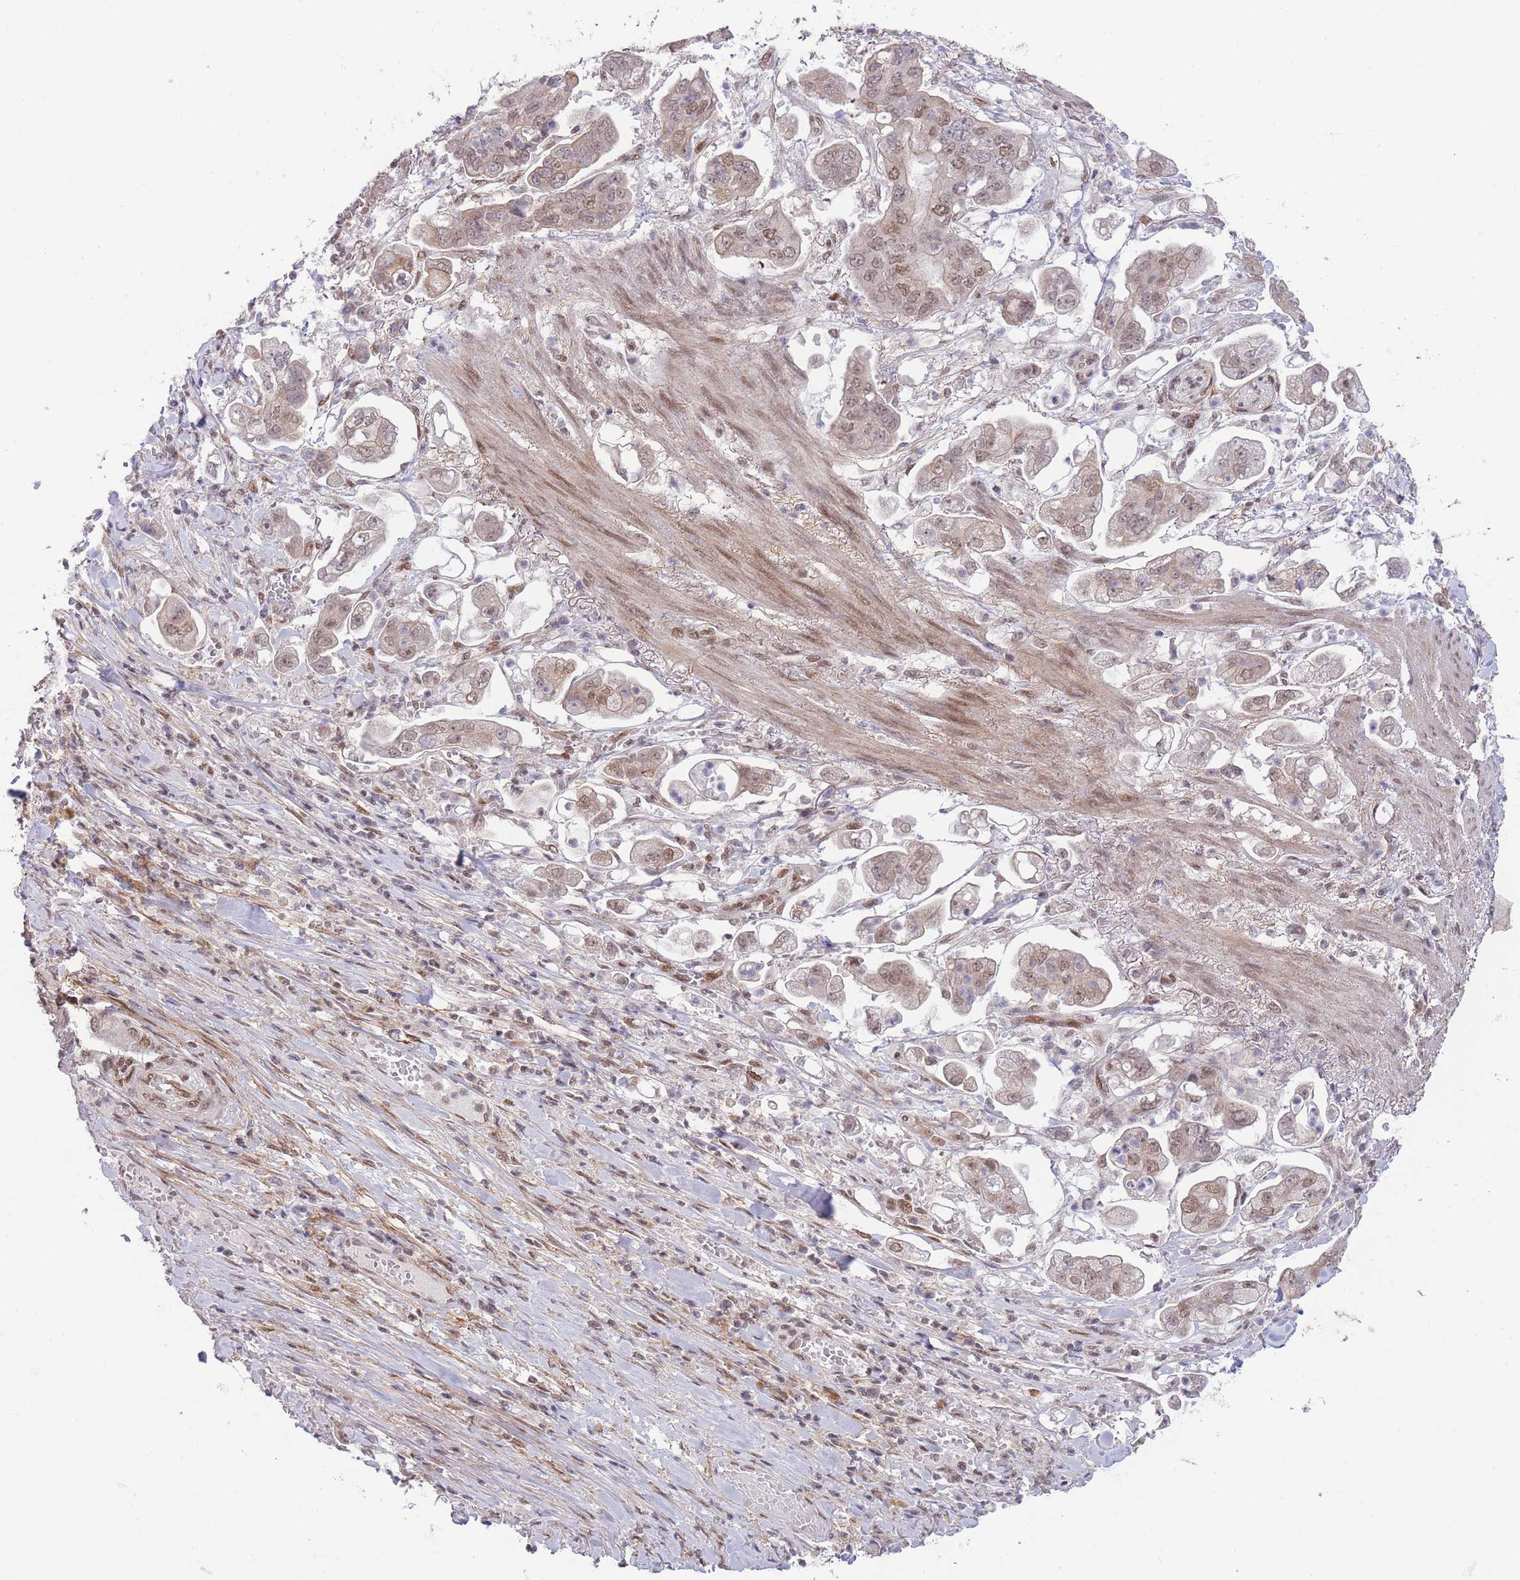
{"staining": {"intensity": "moderate", "quantity": ">75%", "location": "cytoplasmic/membranous,nuclear"}, "tissue": "stomach cancer", "cell_type": "Tumor cells", "image_type": "cancer", "snomed": [{"axis": "morphology", "description": "Adenocarcinoma, NOS"}, {"axis": "topography", "description": "Stomach"}], "caption": "IHC histopathology image of neoplastic tissue: human stomach adenocarcinoma stained using IHC displays medium levels of moderate protein expression localized specifically in the cytoplasmic/membranous and nuclear of tumor cells, appearing as a cytoplasmic/membranous and nuclear brown color.", "gene": "CARD8", "patient": {"sex": "male", "age": 62}}